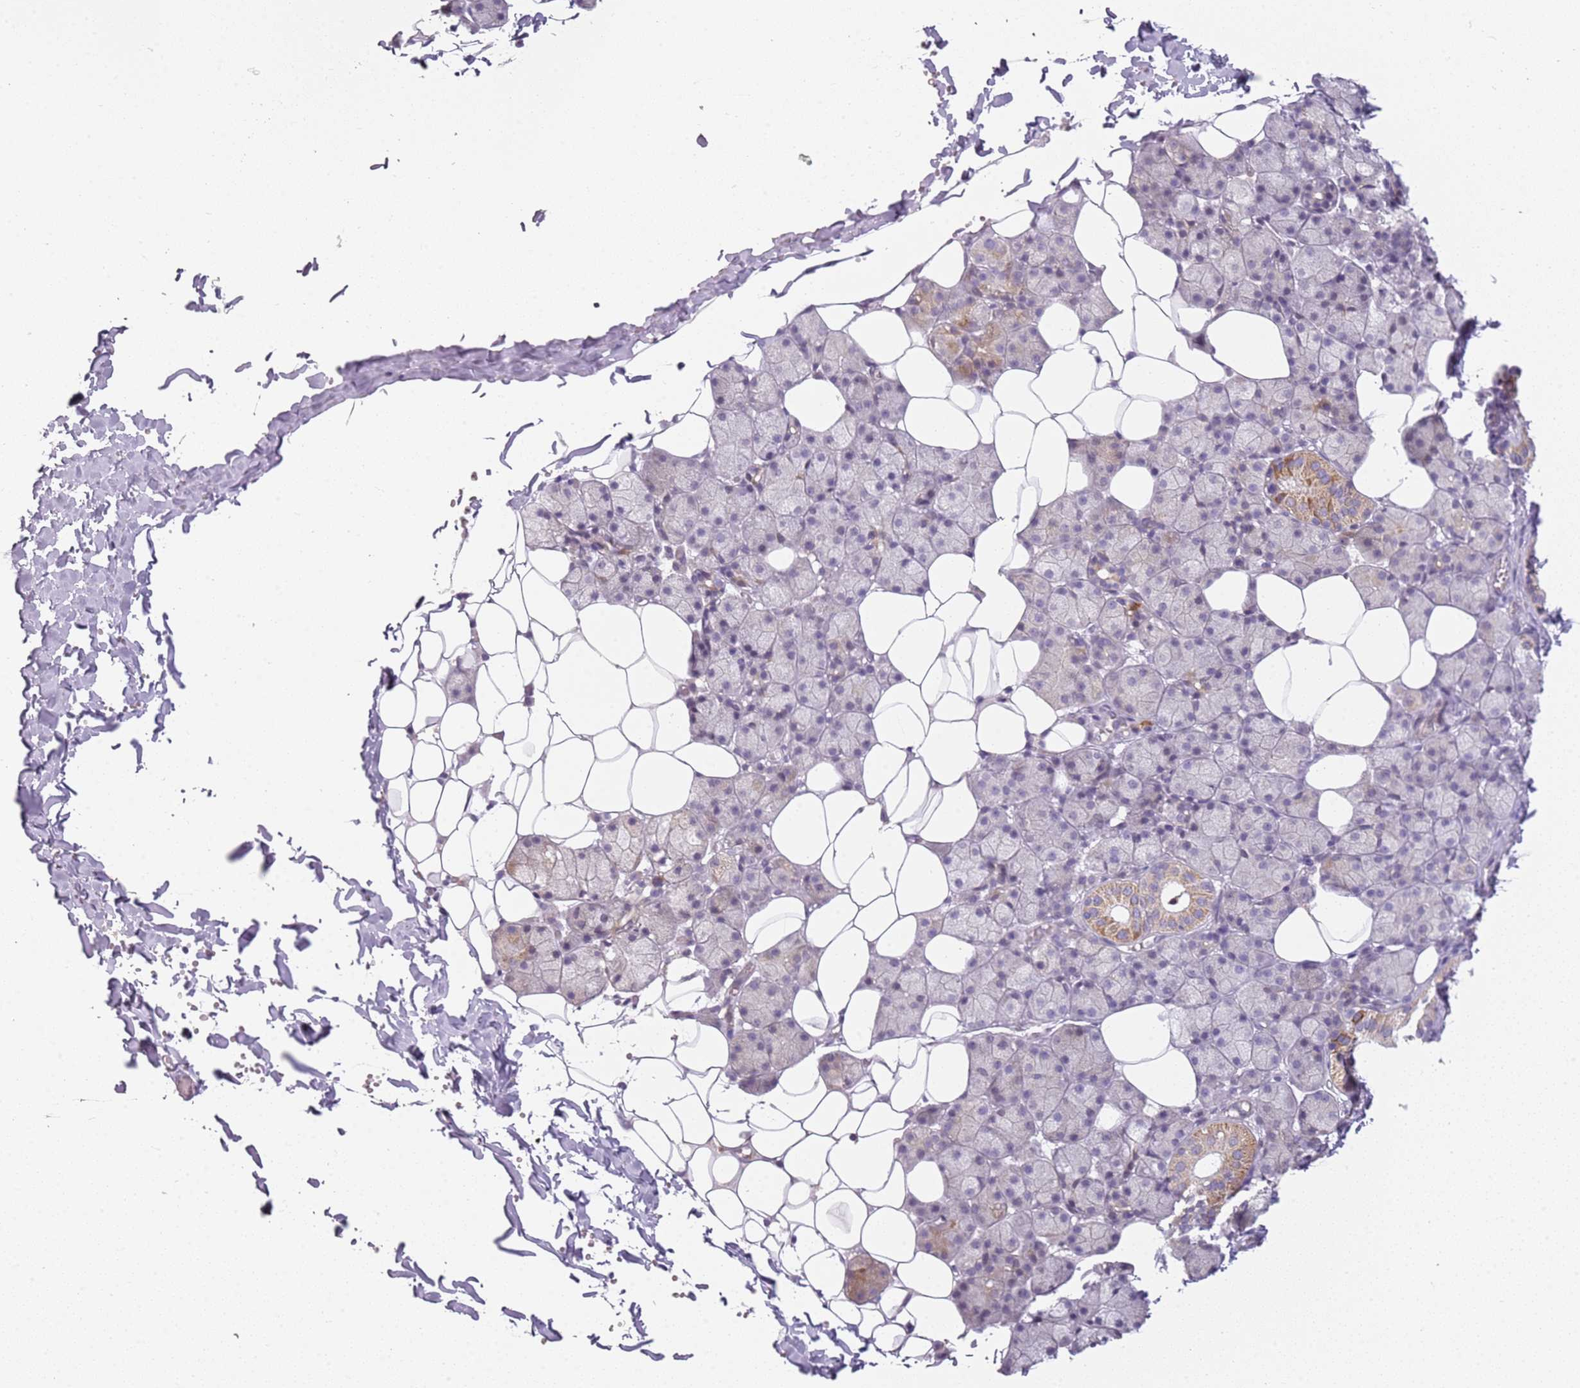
{"staining": {"intensity": "moderate", "quantity": "<25%", "location": "cytoplasmic/membranous"}, "tissue": "salivary gland", "cell_type": "Glandular cells", "image_type": "normal", "snomed": [{"axis": "morphology", "description": "Normal tissue, NOS"}, {"axis": "topography", "description": "Salivary gland"}], "caption": "IHC staining of unremarkable salivary gland, which reveals low levels of moderate cytoplasmic/membranous staining in approximately <25% of glandular cells indicating moderate cytoplasmic/membranous protein staining. The staining was performed using DAB (3,3'-diaminobenzidine) (brown) for protein detection and nuclei were counterstained in hematoxylin (blue).", "gene": "DEFB116", "patient": {"sex": "female", "age": 33}}